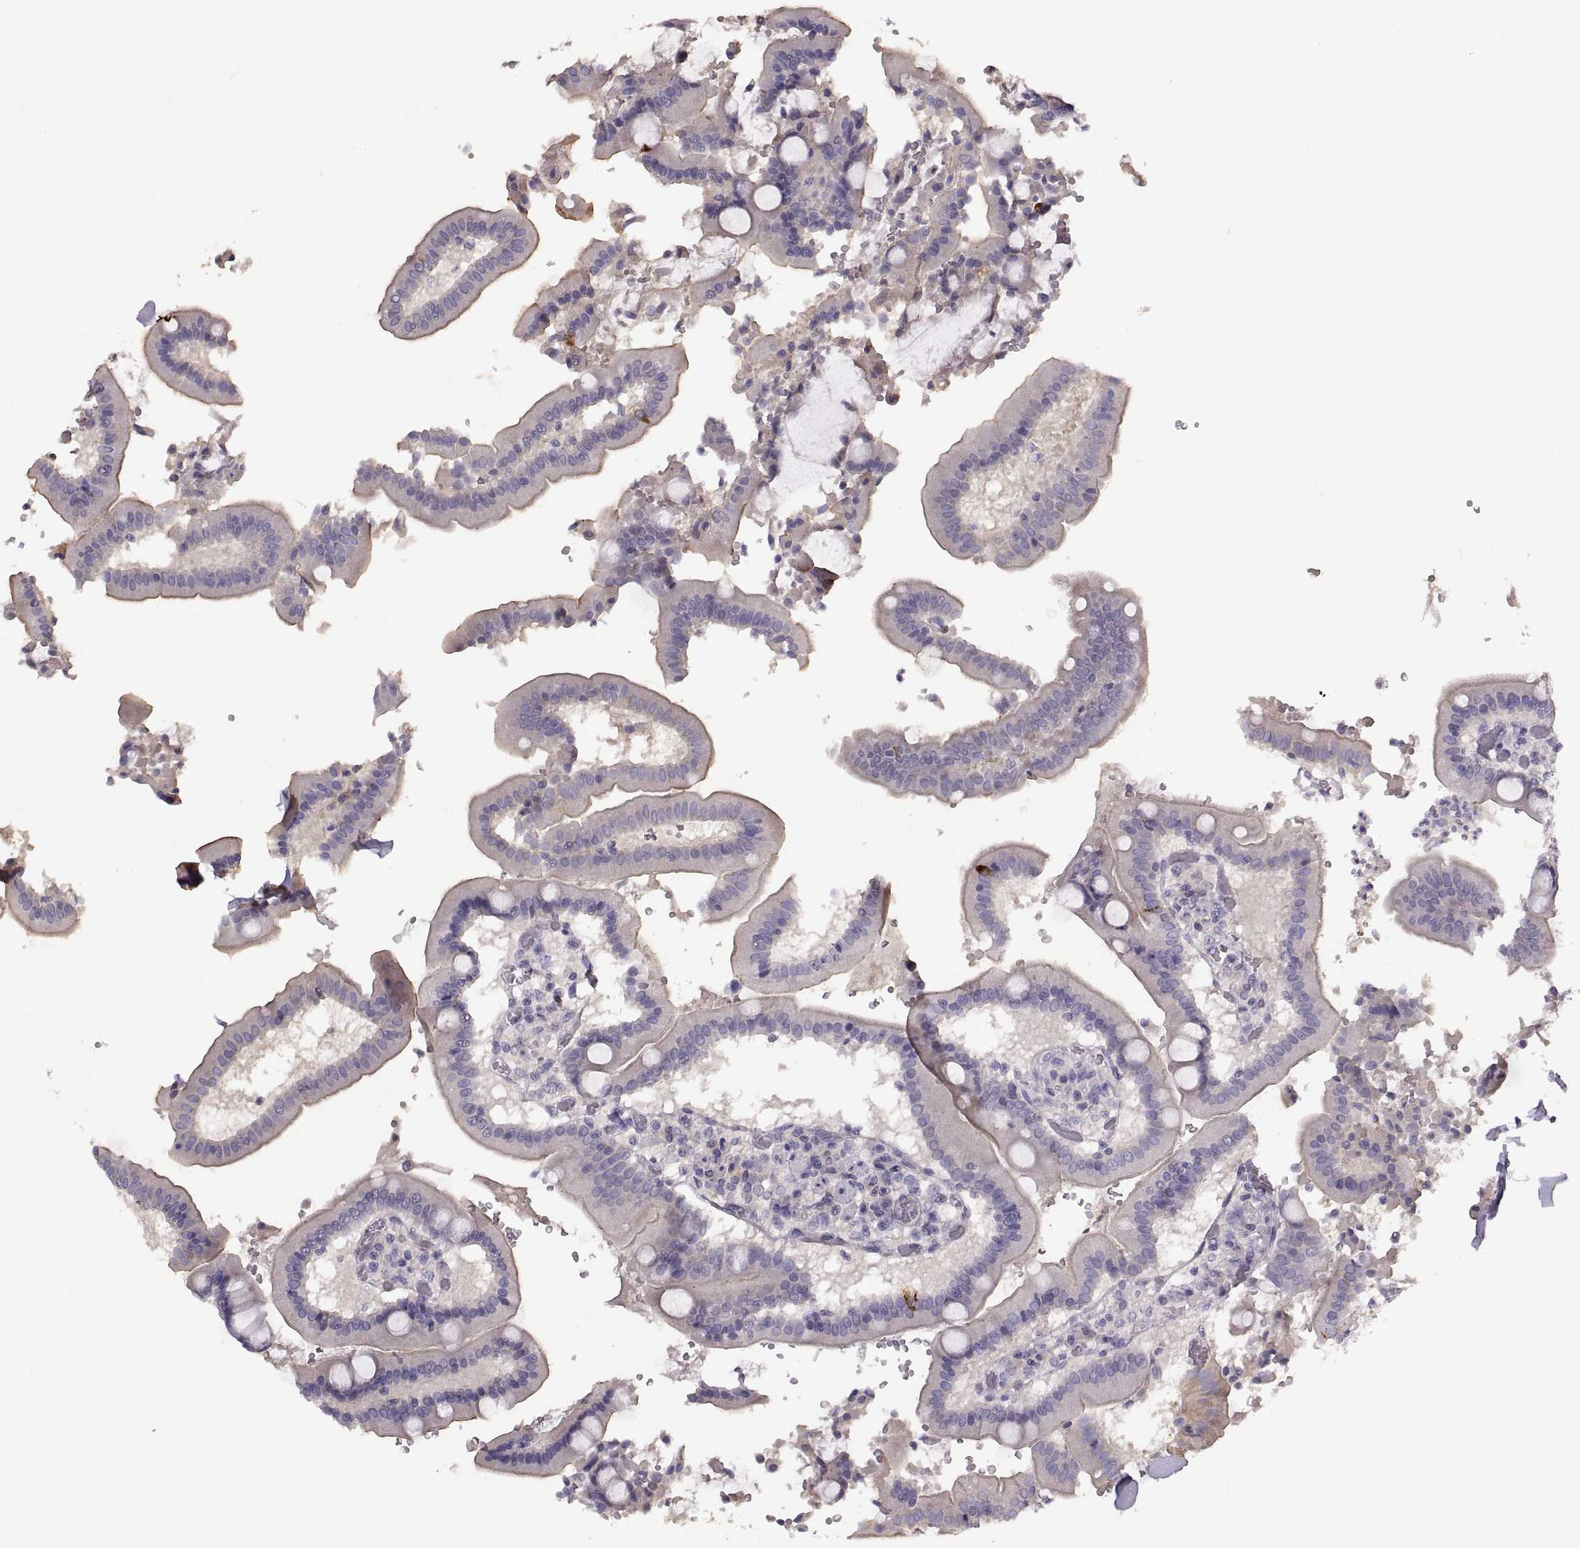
{"staining": {"intensity": "negative", "quantity": "none", "location": "none"}, "tissue": "duodenum", "cell_type": "Glandular cells", "image_type": "normal", "snomed": [{"axis": "morphology", "description": "Normal tissue, NOS"}, {"axis": "topography", "description": "Duodenum"}], "caption": "The photomicrograph displays no staining of glandular cells in unremarkable duodenum.", "gene": "WFDC8", "patient": {"sex": "female", "age": 62}}